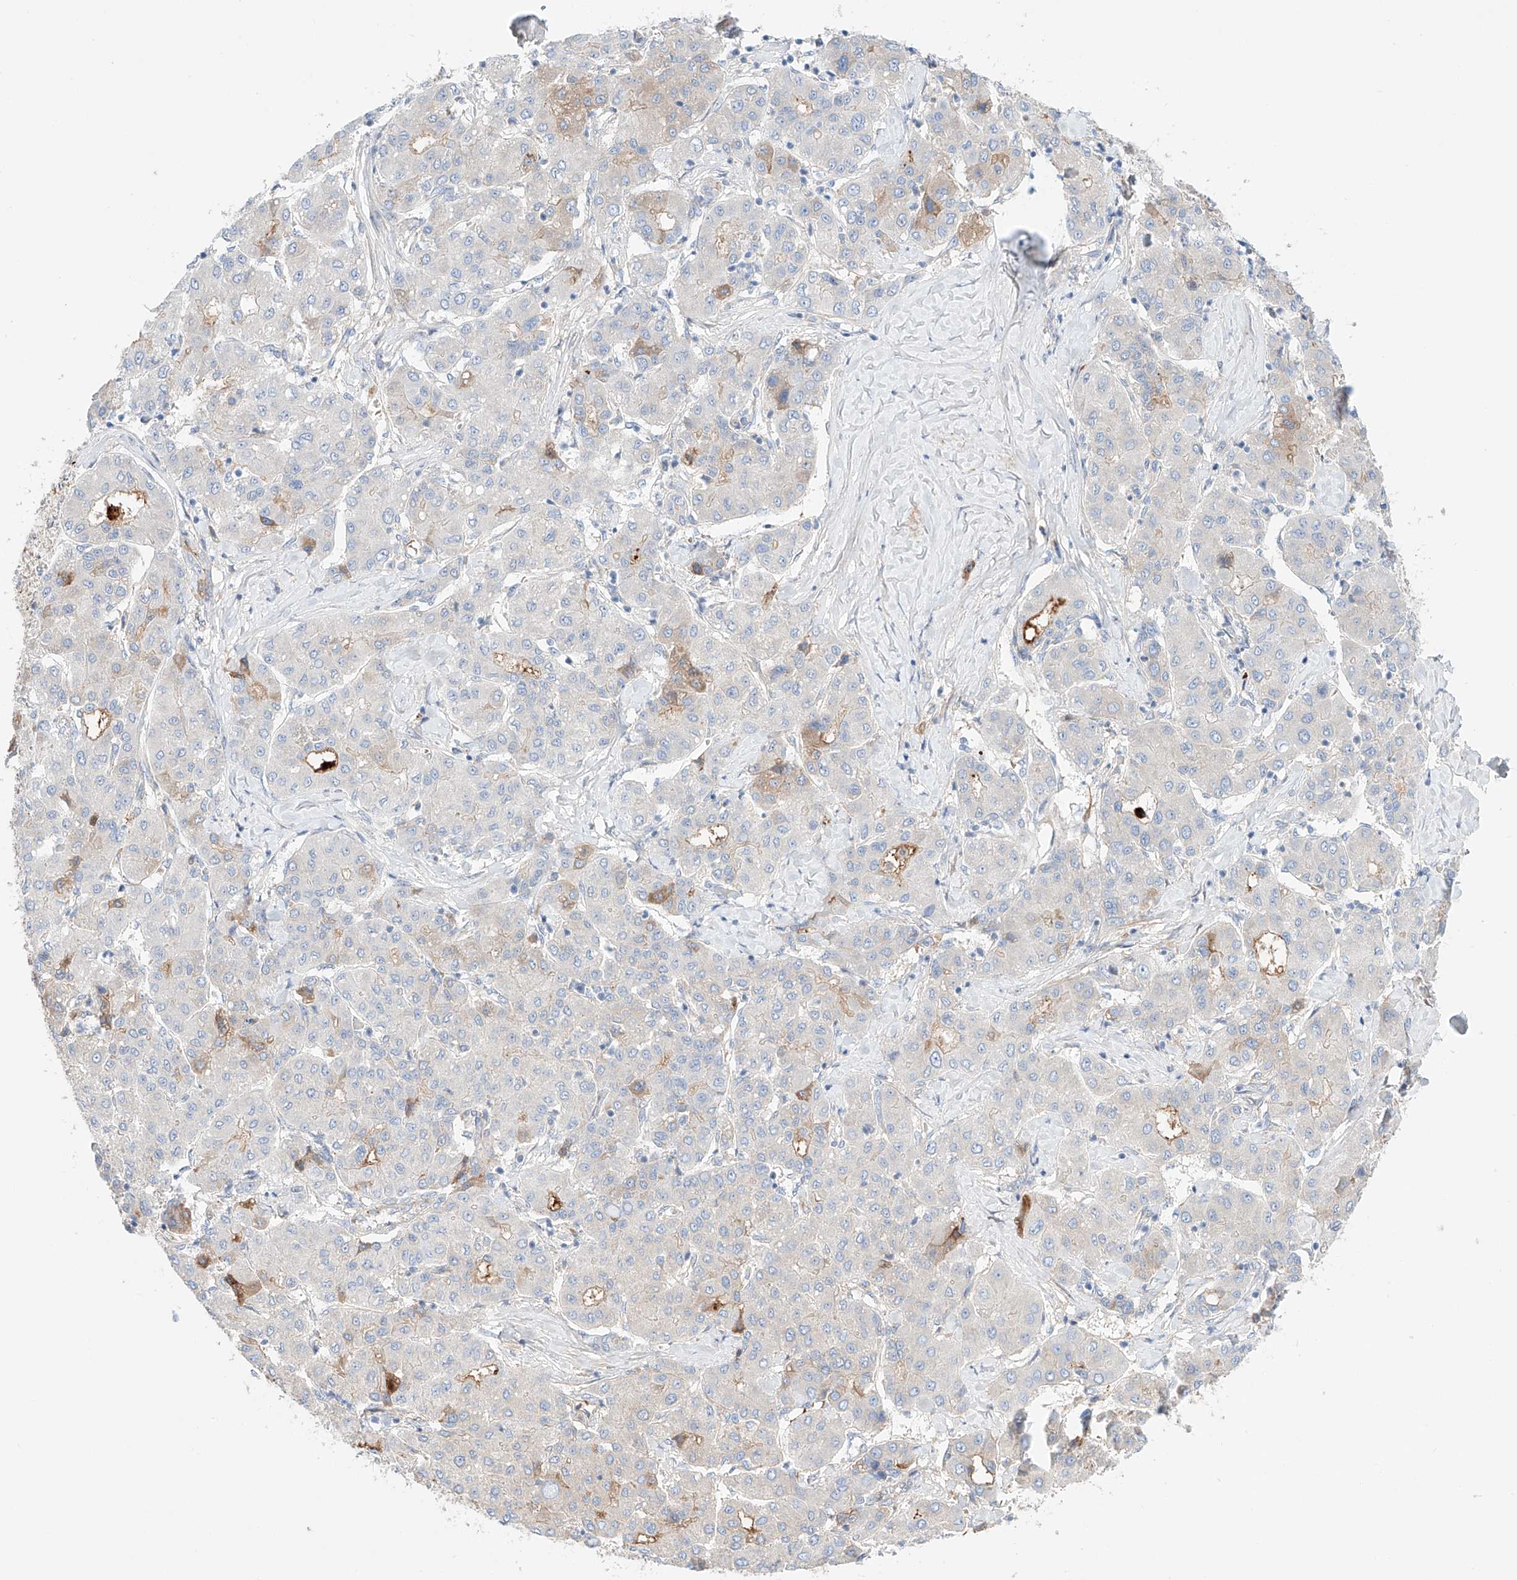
{"staining": {"intensity": "moderate", "quantity": "<25%", "location": "cytoplasmic/membranous"}, "tissue": "liver cancer", "cell_type": "Tumor cells", "image_type": "cancer", "snomed": [{"axis": "morphology", "description": "Carcinoma, Hepatocellular, NOS"}, {"axis": "topography", "description": "Liver"}], "caption": "High-power microscopy captured an IHC histopathology image of liver hepatocellular carcinoma, revealing moderate cytoplasmic/membranous positivity in approximately <25% of tumor cells.", "gene": "PGGT1B", "patient": {"sex": "male", "age": 65}}